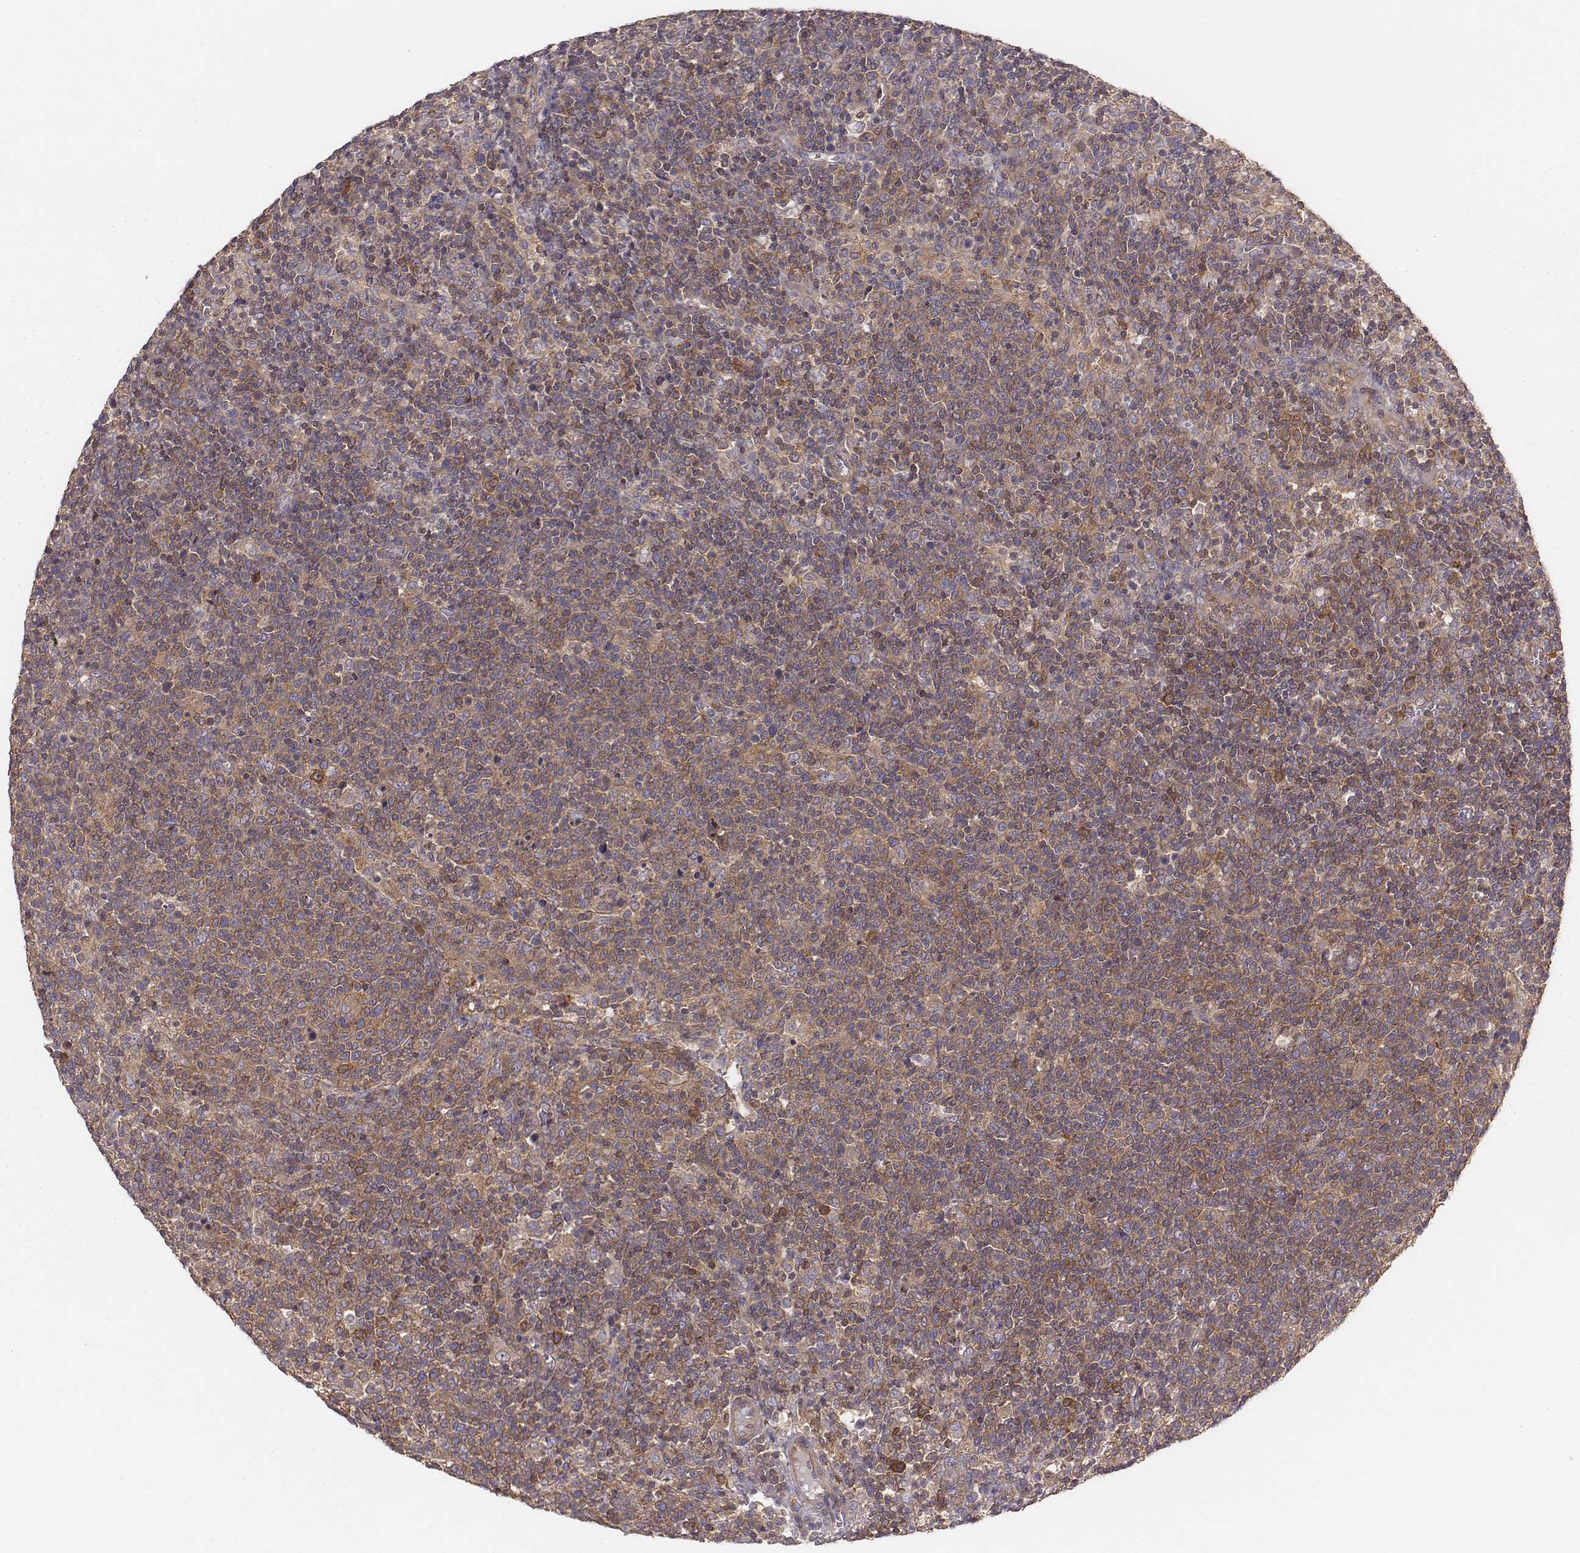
{"staining": {"intensity": "moderate", "quantity": ">75%", "location": "cytoplasmic/membranous"}, "tissue": "lymphoma", "cell_type": "Tumor cells", "image_type": "cancer", "snomed": [{"axis": "morphology", "description": "Malignant lymphoma, non-Hodgkin's type, High grade"}, {"axis": "topography", "description": "Lymph node"}], "caption": "Protein staining shows moderate cytoplasmic/membranous positivity in about >75% of tumor cells in lymphoma. (DAB IHC with brightfield microscopy, high magnification).", "gene": "CAD", "patient": {"sex": "male", "age": 61}}